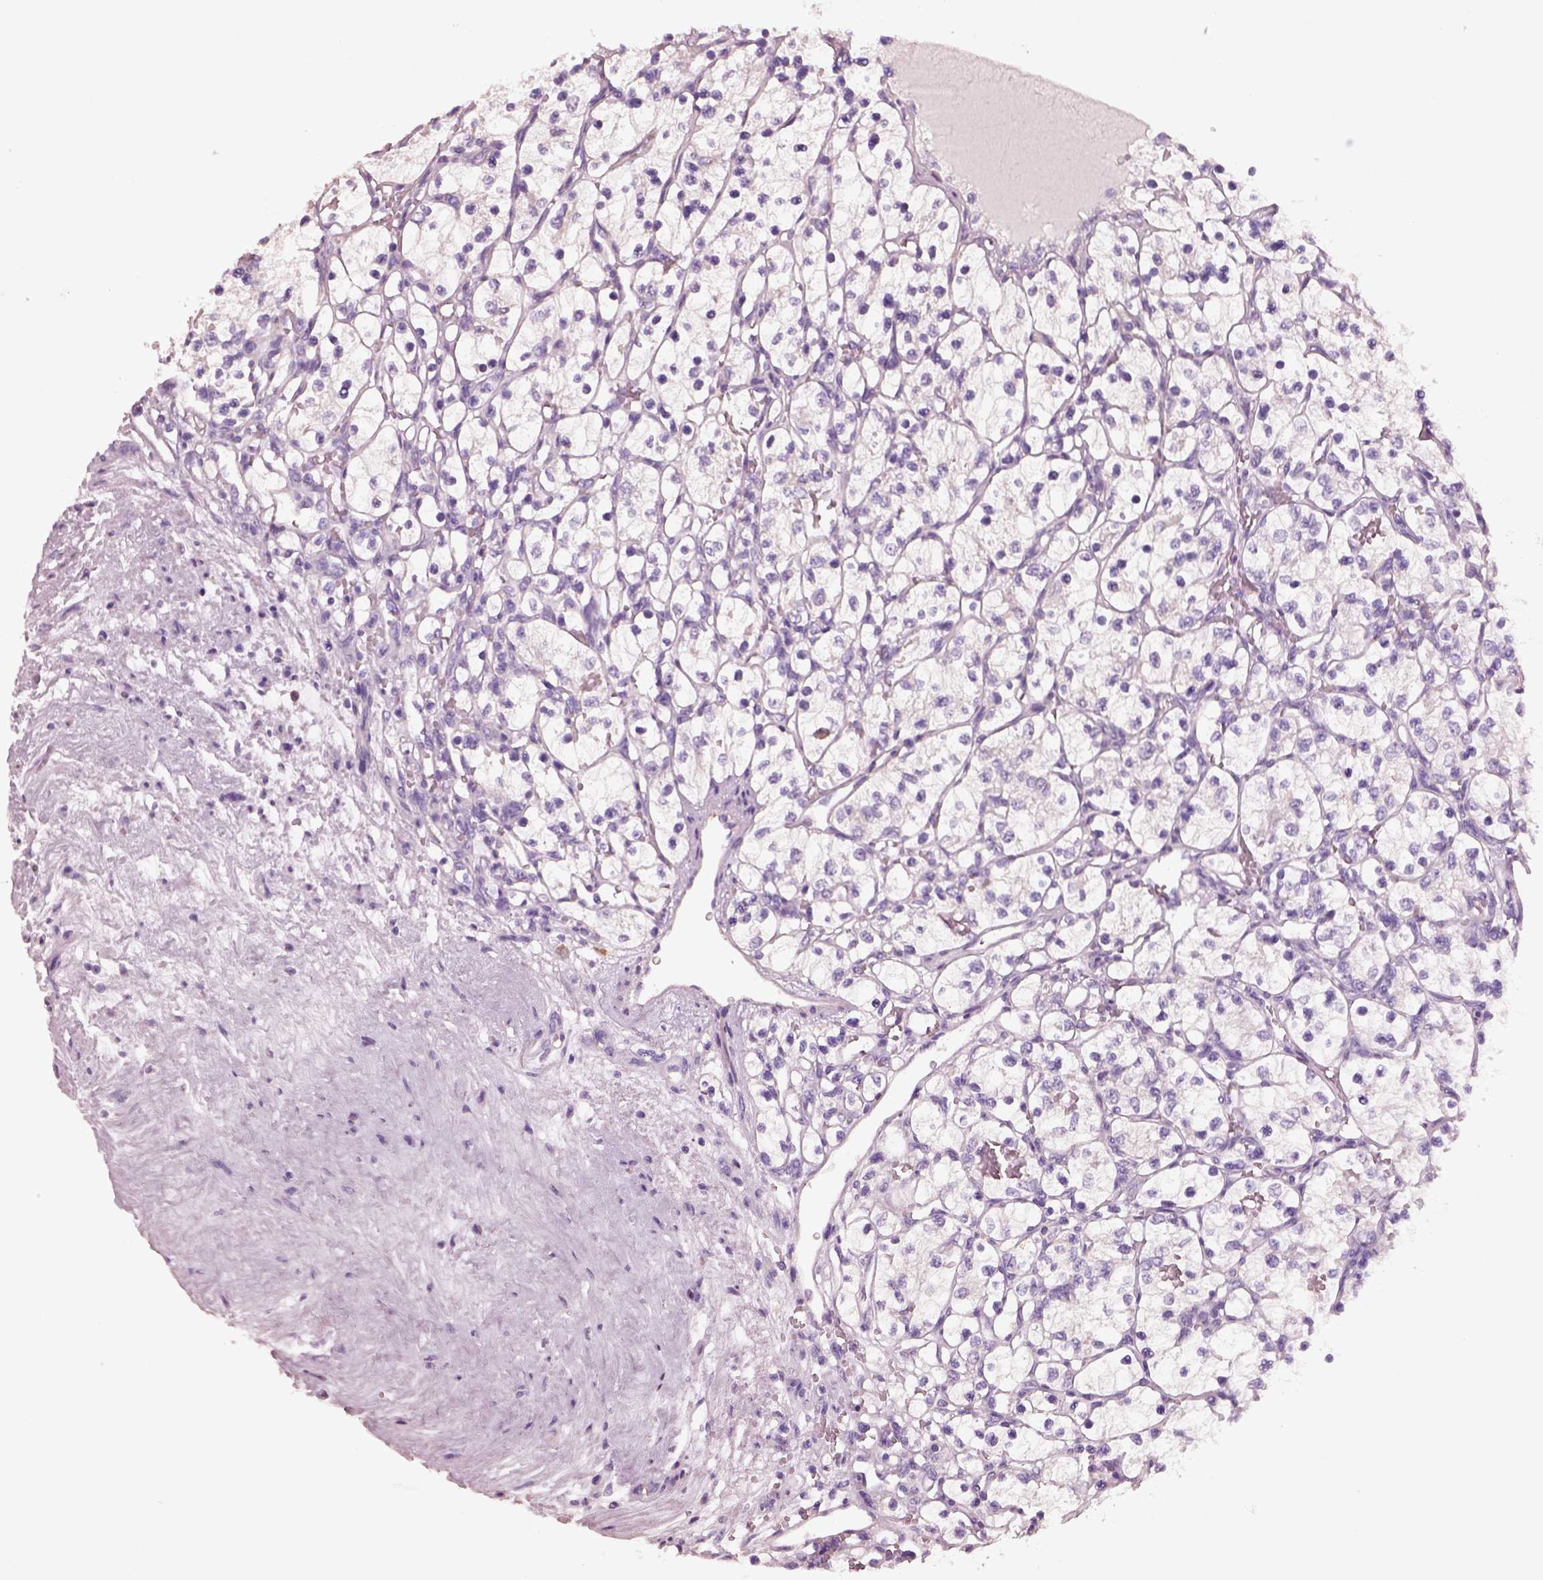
{"staining": {"intensity": "negative", "quantity": "none", "location": "none"}, "tissue": "renal cancer", "cell_type": "Tumor cells", "image_type": "cancer", "snomed": [{"axis": "morphology", "description": "Adenocarcinoma, NOS"}, {"axis": "topography", "description": "Kidney"}], "caption": "An image of human renal cancer (adenocarcinoma) is negative for staining in tumor cells.", "gene": "PNOC", "patient": {"sex": "female", "age": 69}}